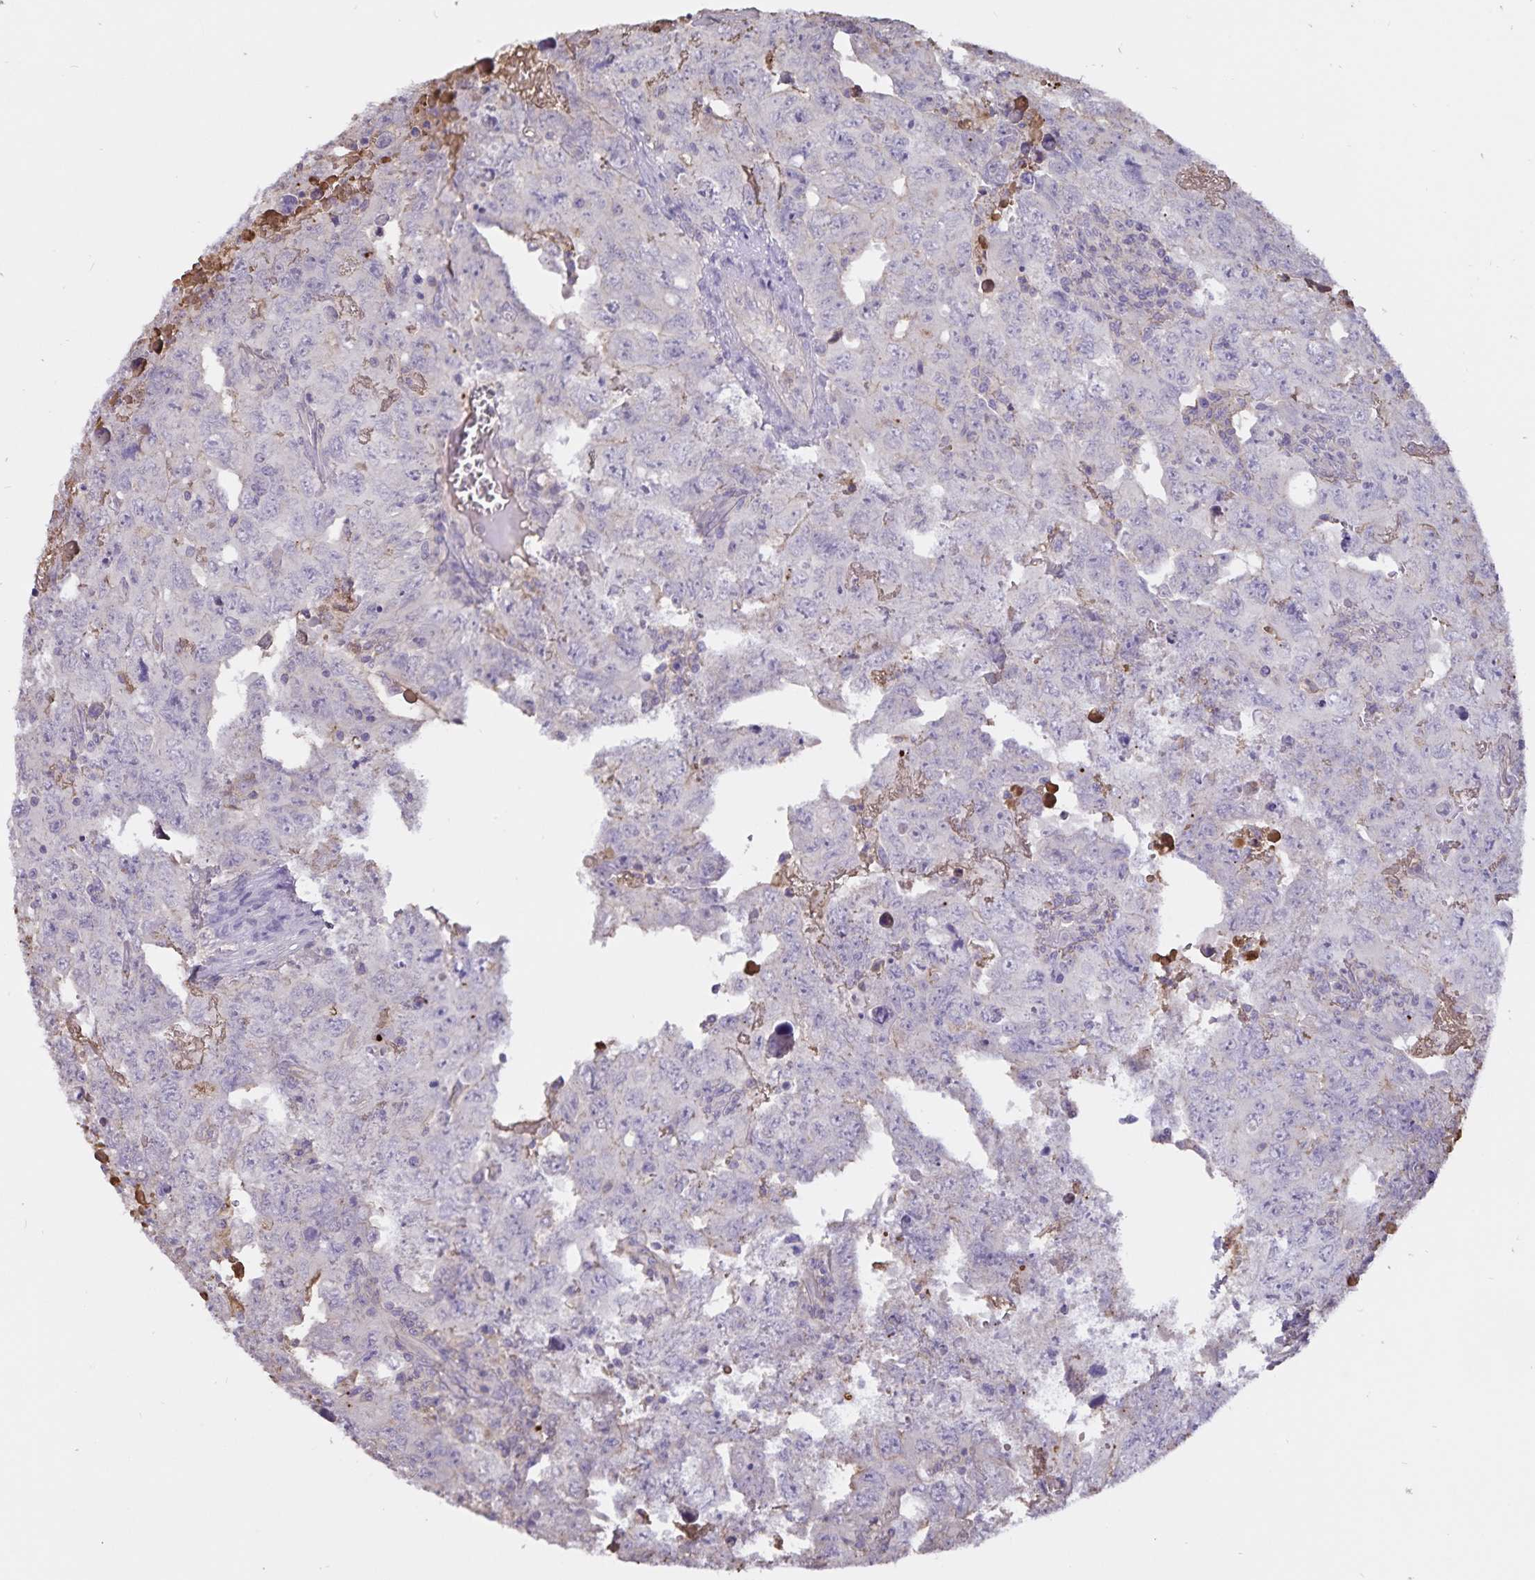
{"staining": {"intensity": "negative", "quantity": "none", "location": "none"}, "tissue": "testis cancer", "cell_type": "Tumor cells", "image_type": "cancer", "snomed": [{"axis": "morphology", "description": "Carcinoma, Embryonal, NOS"}, {"axis": "topography", "description": "Testis"}], "caption": "This is a micrograph of IHC staining of testis embryonal carcinoma, which shows no positivity in tumor cells.", "gene": "FGG", "patient": {"sex": "male", "age": 24}}